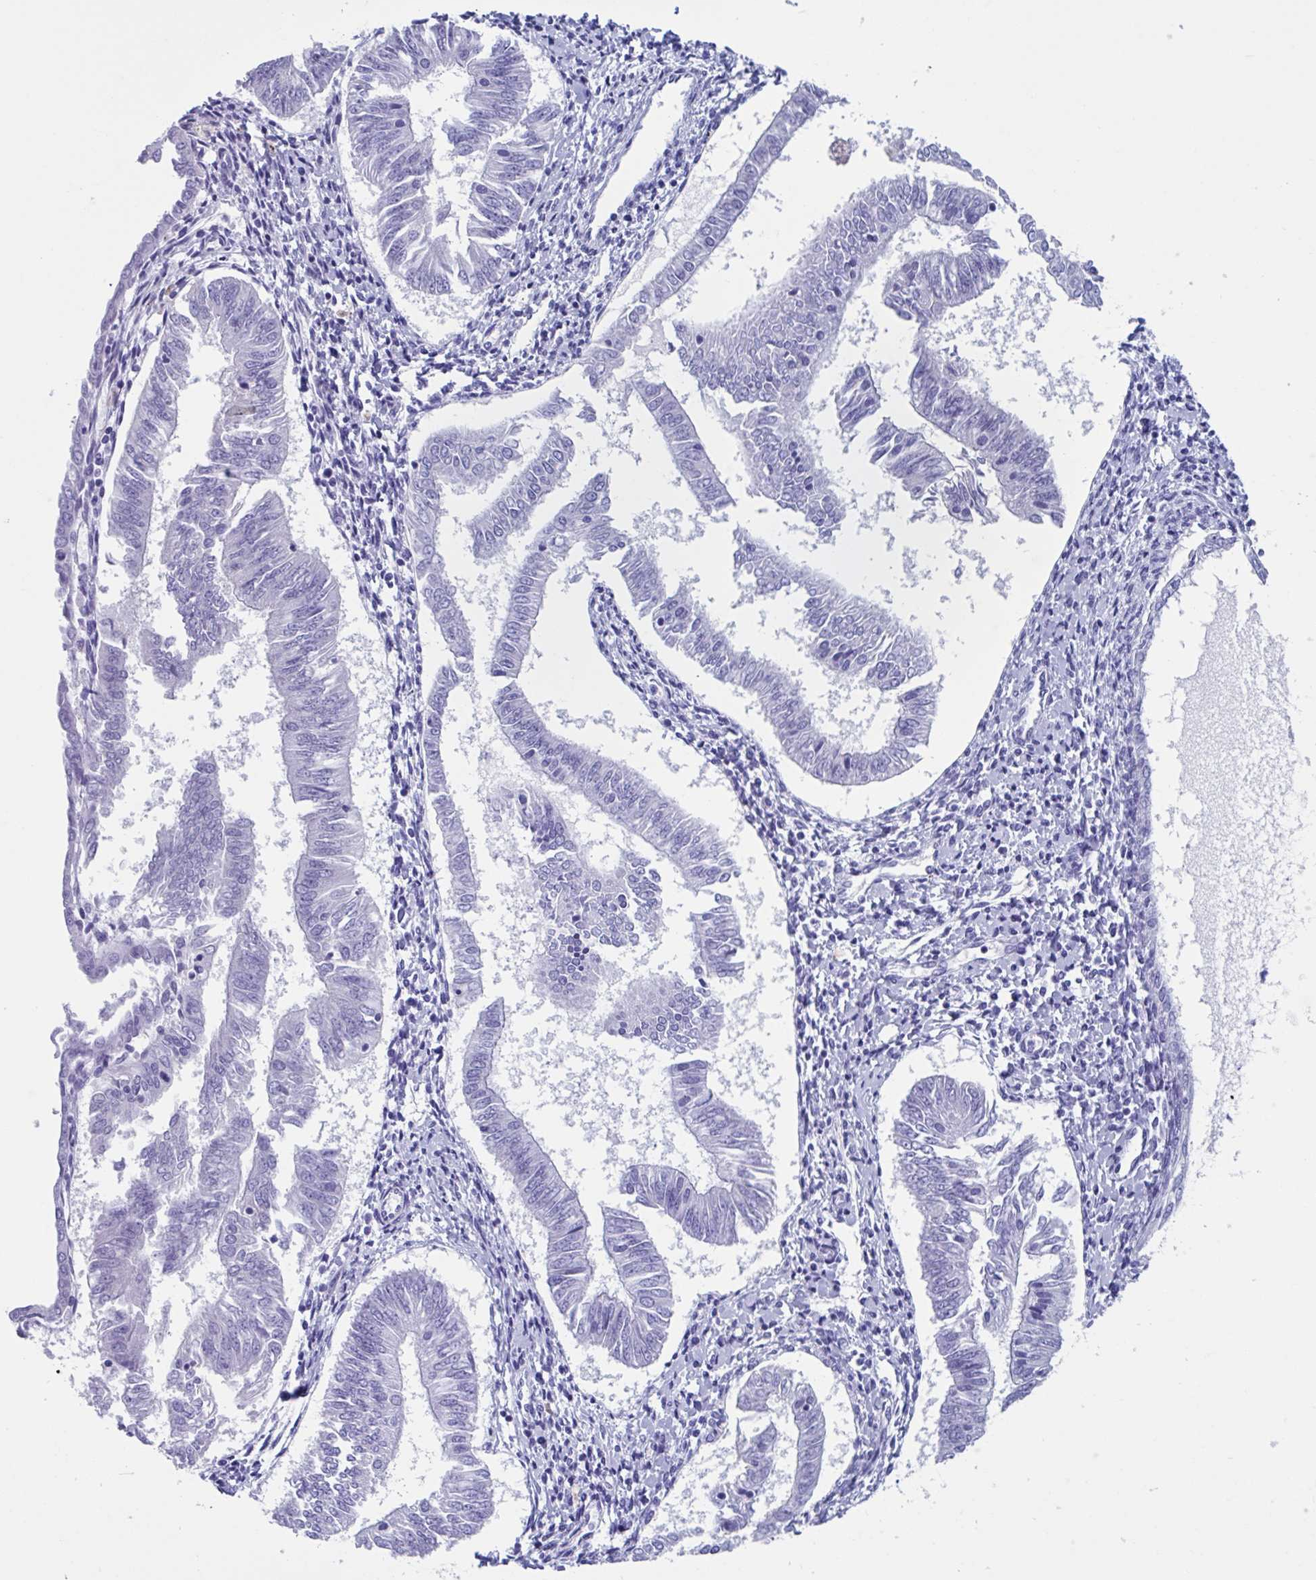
{"staining": {"intensity": "negative", "quantity": "none", "location": "none"}, "tissue": "endometrial cancer", "cell_type": "Tumor cells", "image_type": "cancer", "snomed": [{"axis": "morphology", "description": "Adenocarcinoma, NOS"}, {"axis": "topography", "description": "Endometrium"}], "caption": "IHC photomicrograph of neoplastic tissue: human endometrial adenocarcinoma stained with DAB demonstrates no significant protein positivity in tumor cells. Nuclei are stained in blue.", "gene": "USP35", "patient": {"sex": "female", "age": 58}}